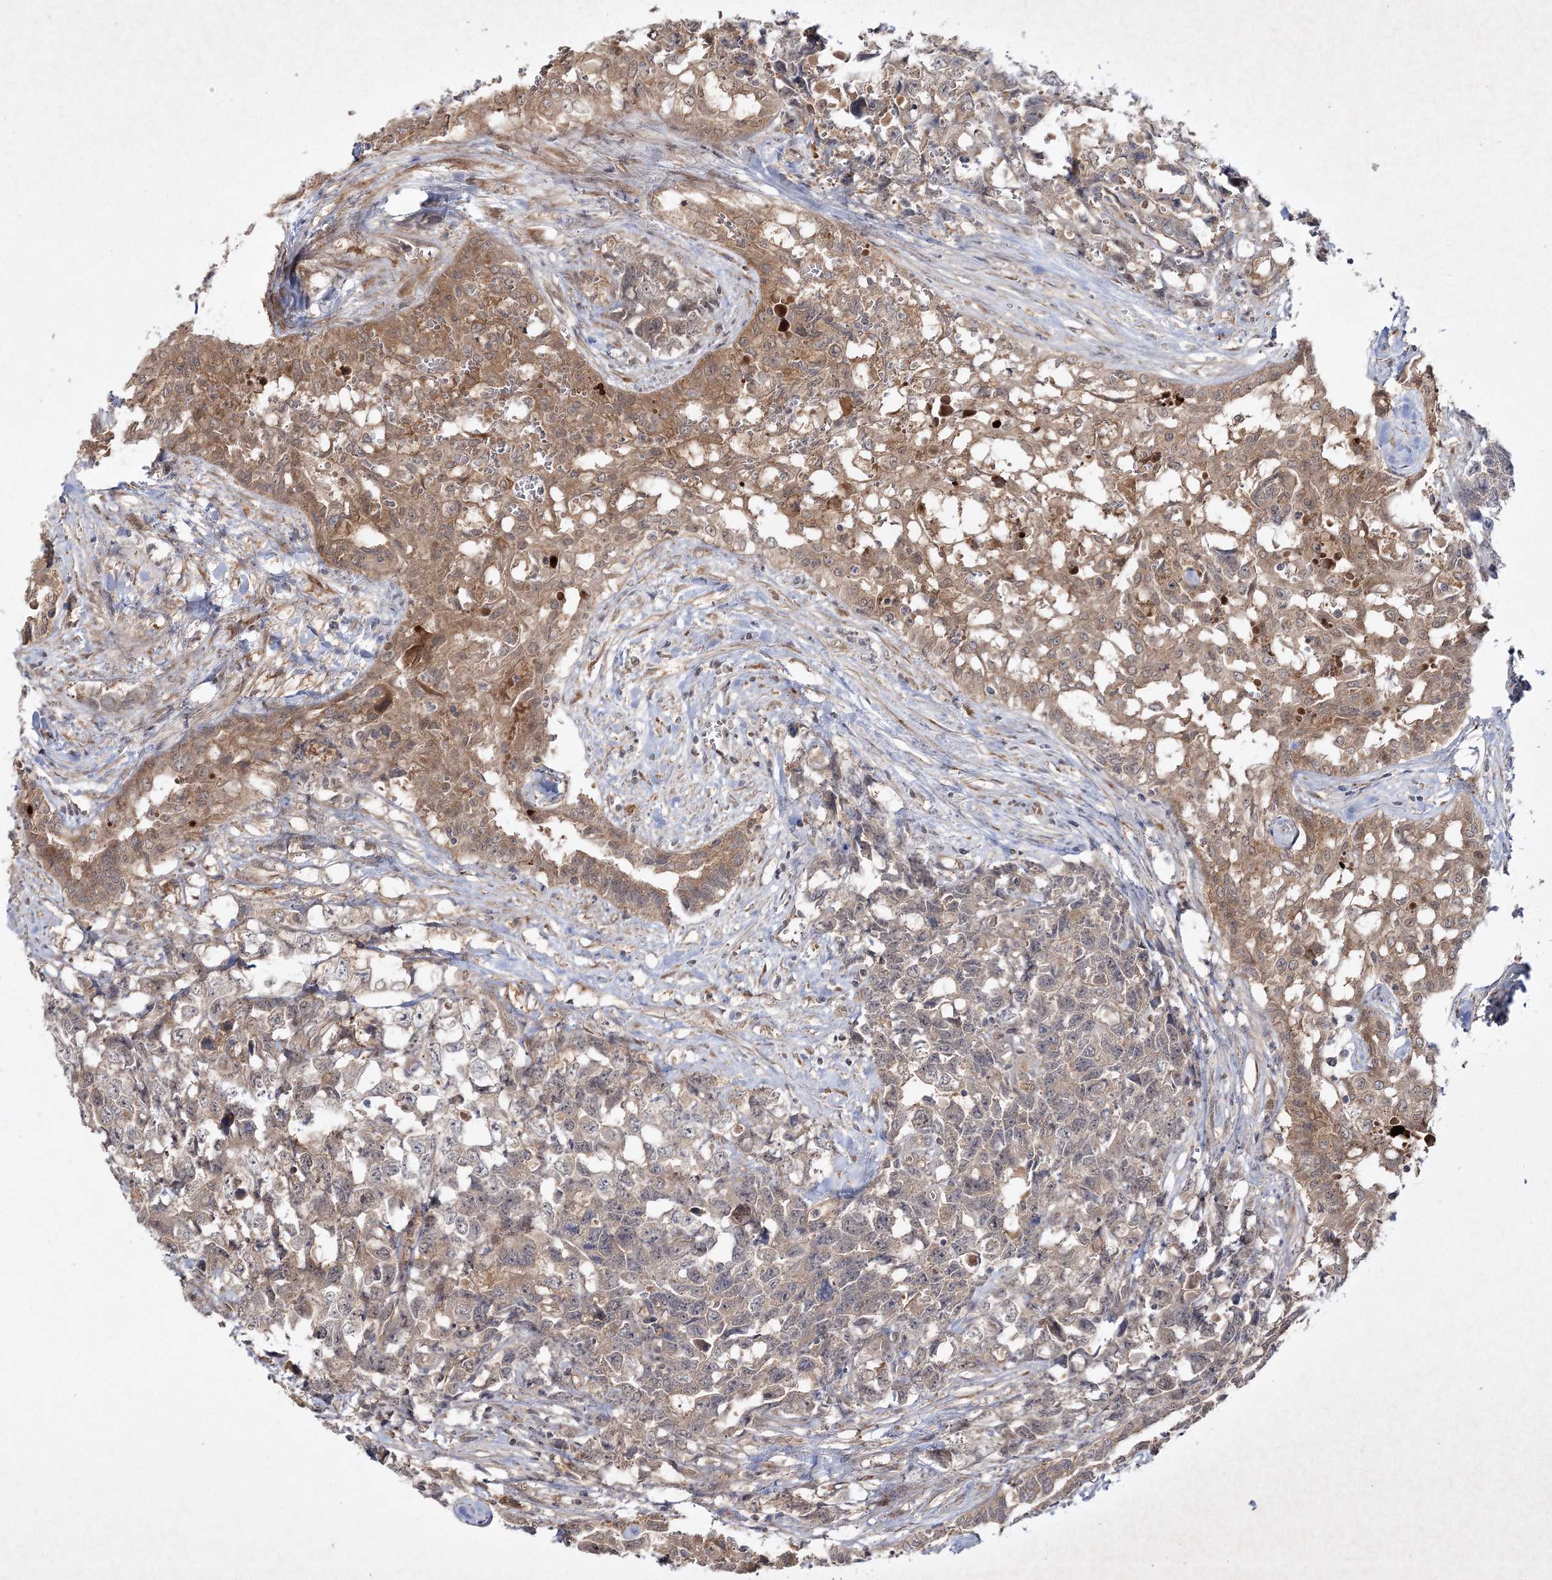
{"staining": {"intensity": "moderate", "quantity": "25%-75%", "location": "cytoplasmic/membranous"}, "tissue": "testis cancer", "cell_type": "Tumor cells", "image_type": "cancer", "snomed": [{"axis": "morphology", "description": "Carcinoma, Embryonal, NOS"}, {"axis": "topography", "description": "Testis"}], "caption": "Immunohistochemical staining of testis cancer demonstrates medium levels of moderate cytoplasmic/membranous staining in approximately 25%-75% of tumor cells.", "gene": "MOCS2", "patient": {"sex": "male", "age": 31}}